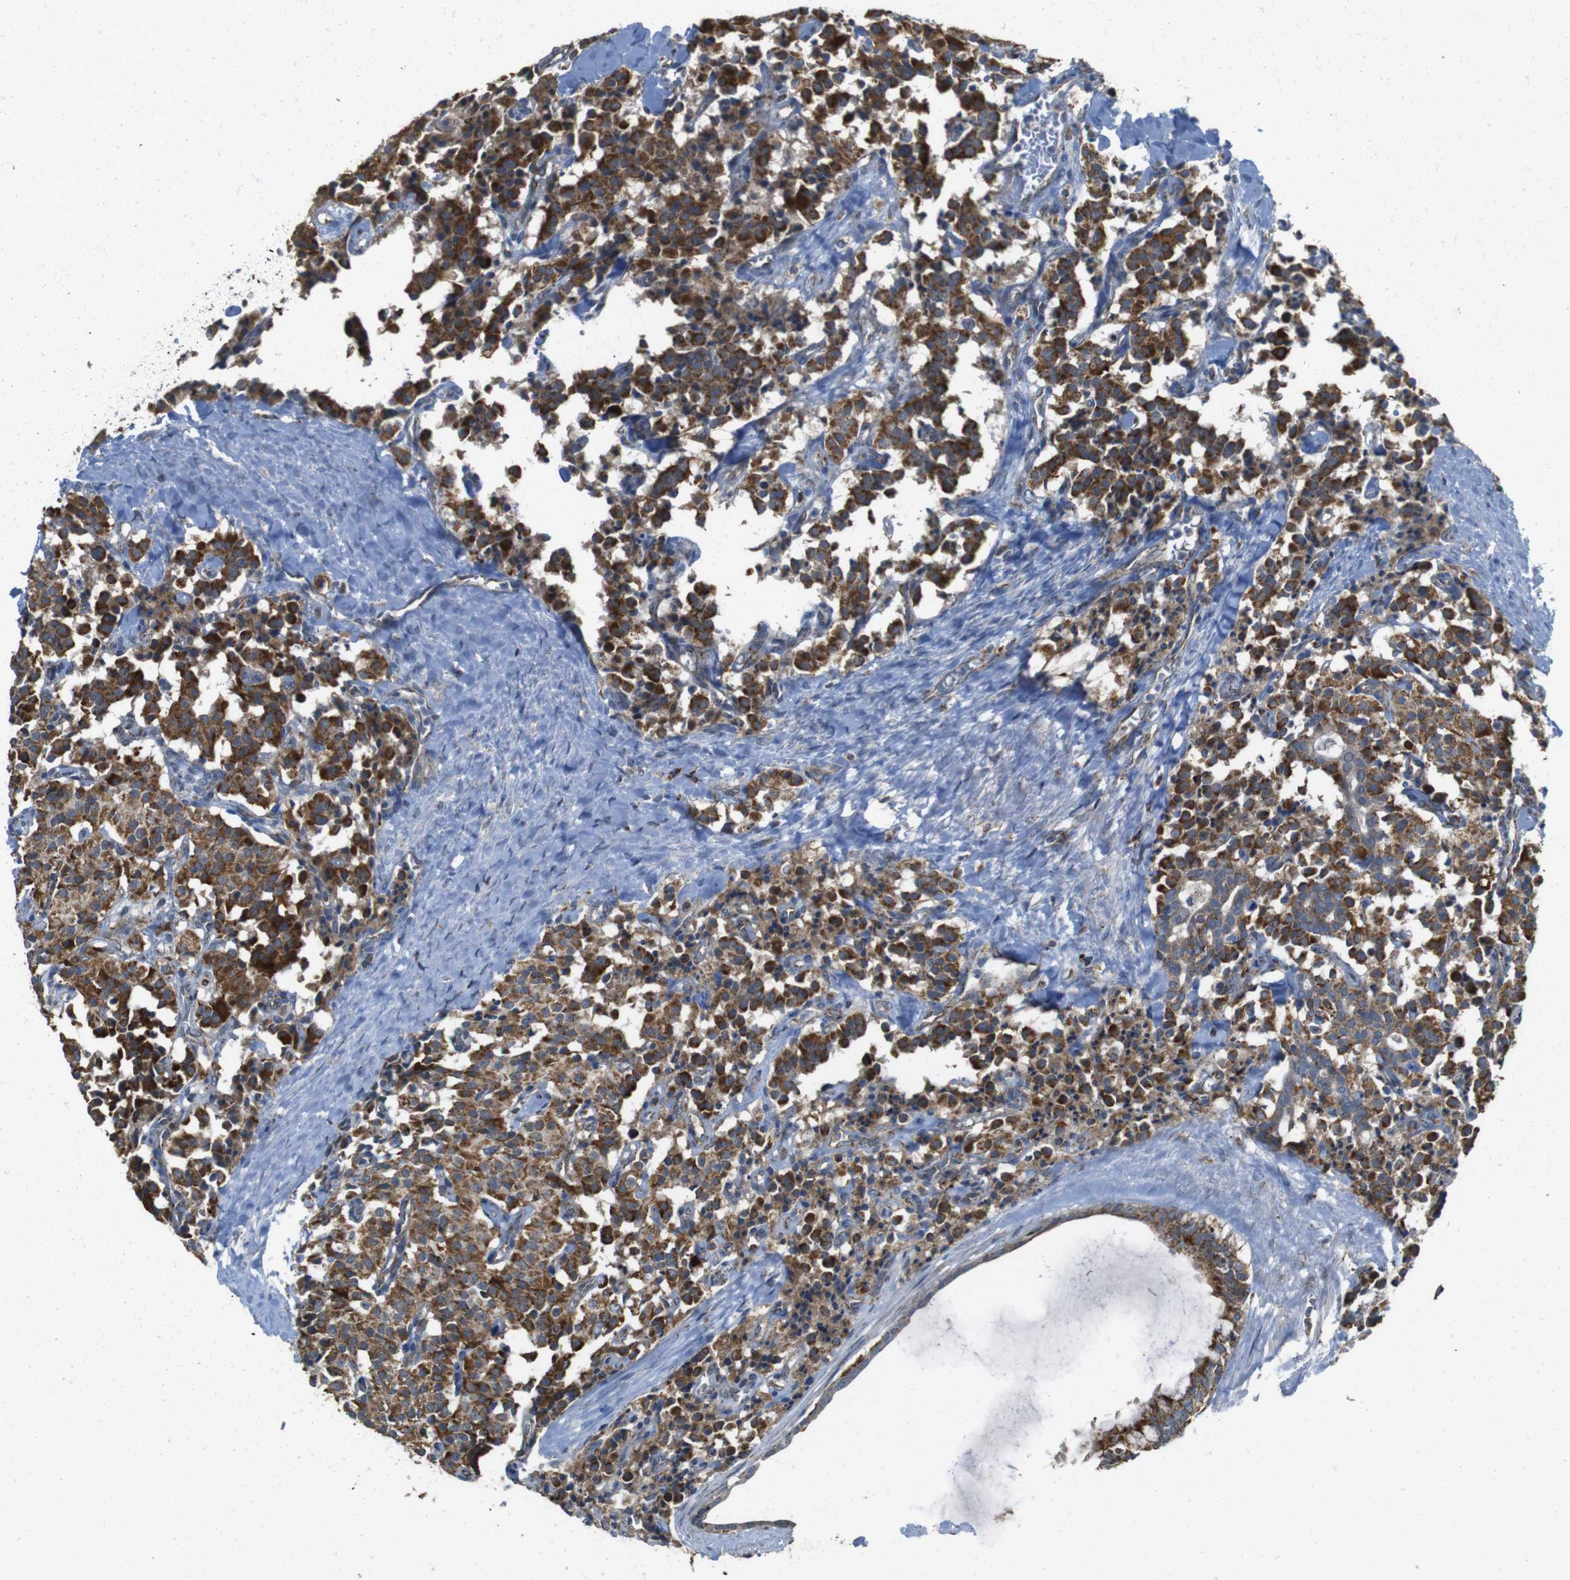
{"staining": {"intensity": "strong", "quantity": ">75%", "location": "cytoplasmic/membranous"}, "tissue": "carcinoid", "cell_type": "Tumor cells", "image_type": "cancer", "snomed": [{"axis": "morphology", "description": "Carcinoid, malignant, NOS"}, {"axis": "topography", "description": "Lung"}], "caption": "Carcinoid (malignant) tissue displays strong cytoplasmic/membranous staining in about >75% of tumor cells The staining was performed using DAB to visualize the protein expression in brown, while the nuclei were stained in blue with hematoxylin (Magnification: 20x).", "gene": "CALHM2", "patient": {"sex": "male", "age": 30}}